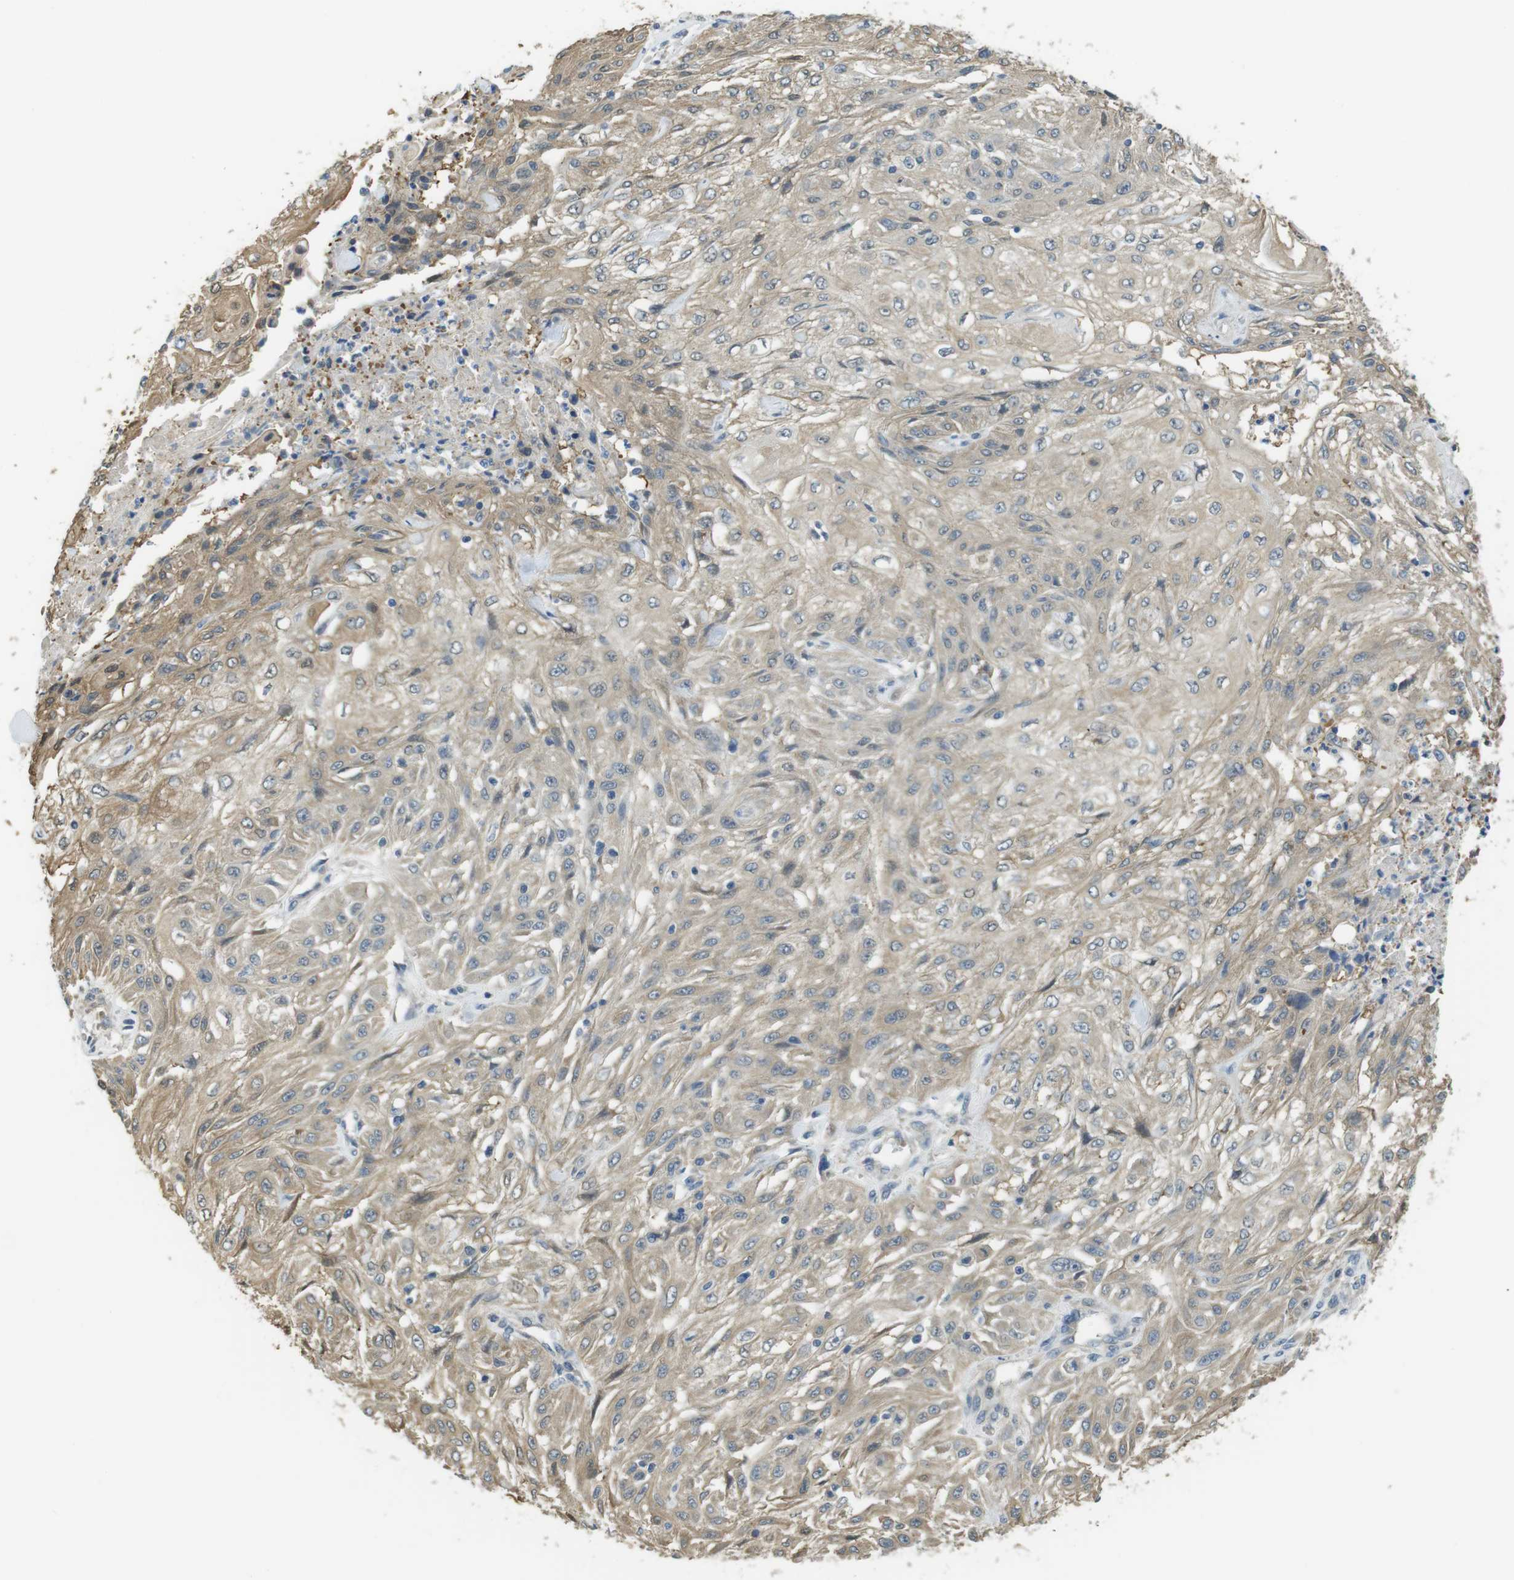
{"staining": {"intensity": "weak", "quantity": ">75%", "location": "cytoplasmic/membranous"}, "tissue": "skin cancer", "cell_type": "Tumor cells", "image_type": "cancer", "snomed": [{"axis": "morphology", "description": "Squamous cell carcinoma, NOS"}, {"axis": "topography", "description": "Skin"}], "caption": "Tumor cells exhibit low levels of weak cytoplasmic/membranous staining in about >75% of cells in skin cancer (squamous cell carcinoma). (Stains: DAB in brown, nuclei in blue, Microscopy: brightfield microscopy at high magnification).", "gene": "ABHD15", "patient": {"sex": "male", "age": 75}}